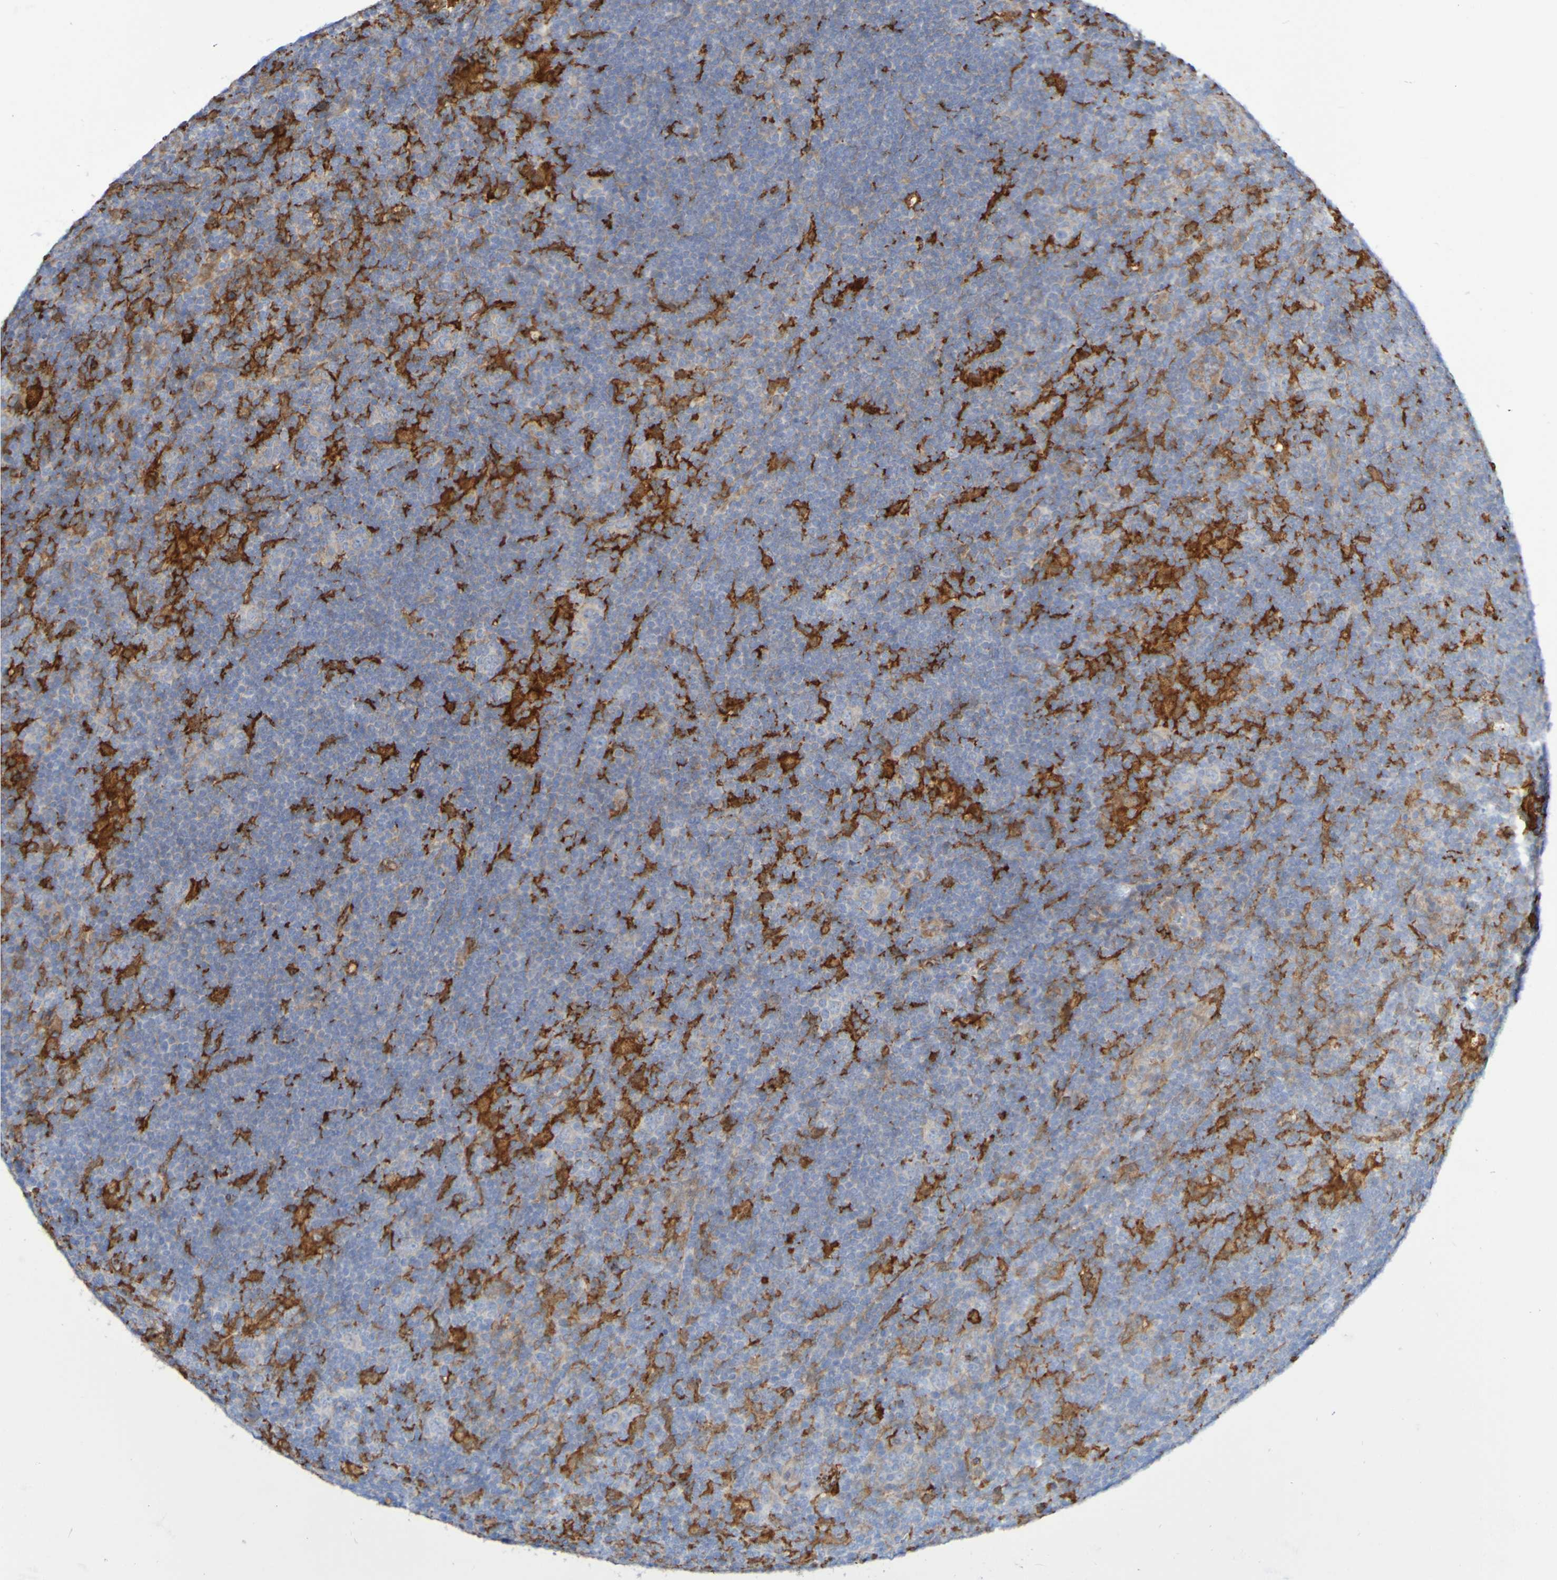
{"staining": {"intensity": "weak", "quantity": "25%-75%", "location": "cytoplasmic/membranous"}, "tissue": "lymphoma", "cell_type": "Tumor cells", "image_type": "cancer", "snomed": [{"axis": "morphology", "description": "Hodgkin's disease, NOS"}, {"axis": "topography", "description": "Lymph node"}], "caption": "Immunohistochemical staining of human lymphoma reveals low levels of weak cytoplasmic/membranous protein positivity in about 25%-75% of tumor cells. Using DAB (brown) and hematoxylin (blue) stains, captured at high magnification using brightfield microscopy.", "gene": "SCRG1", "patient": {"sex": "female", "age": 57}}